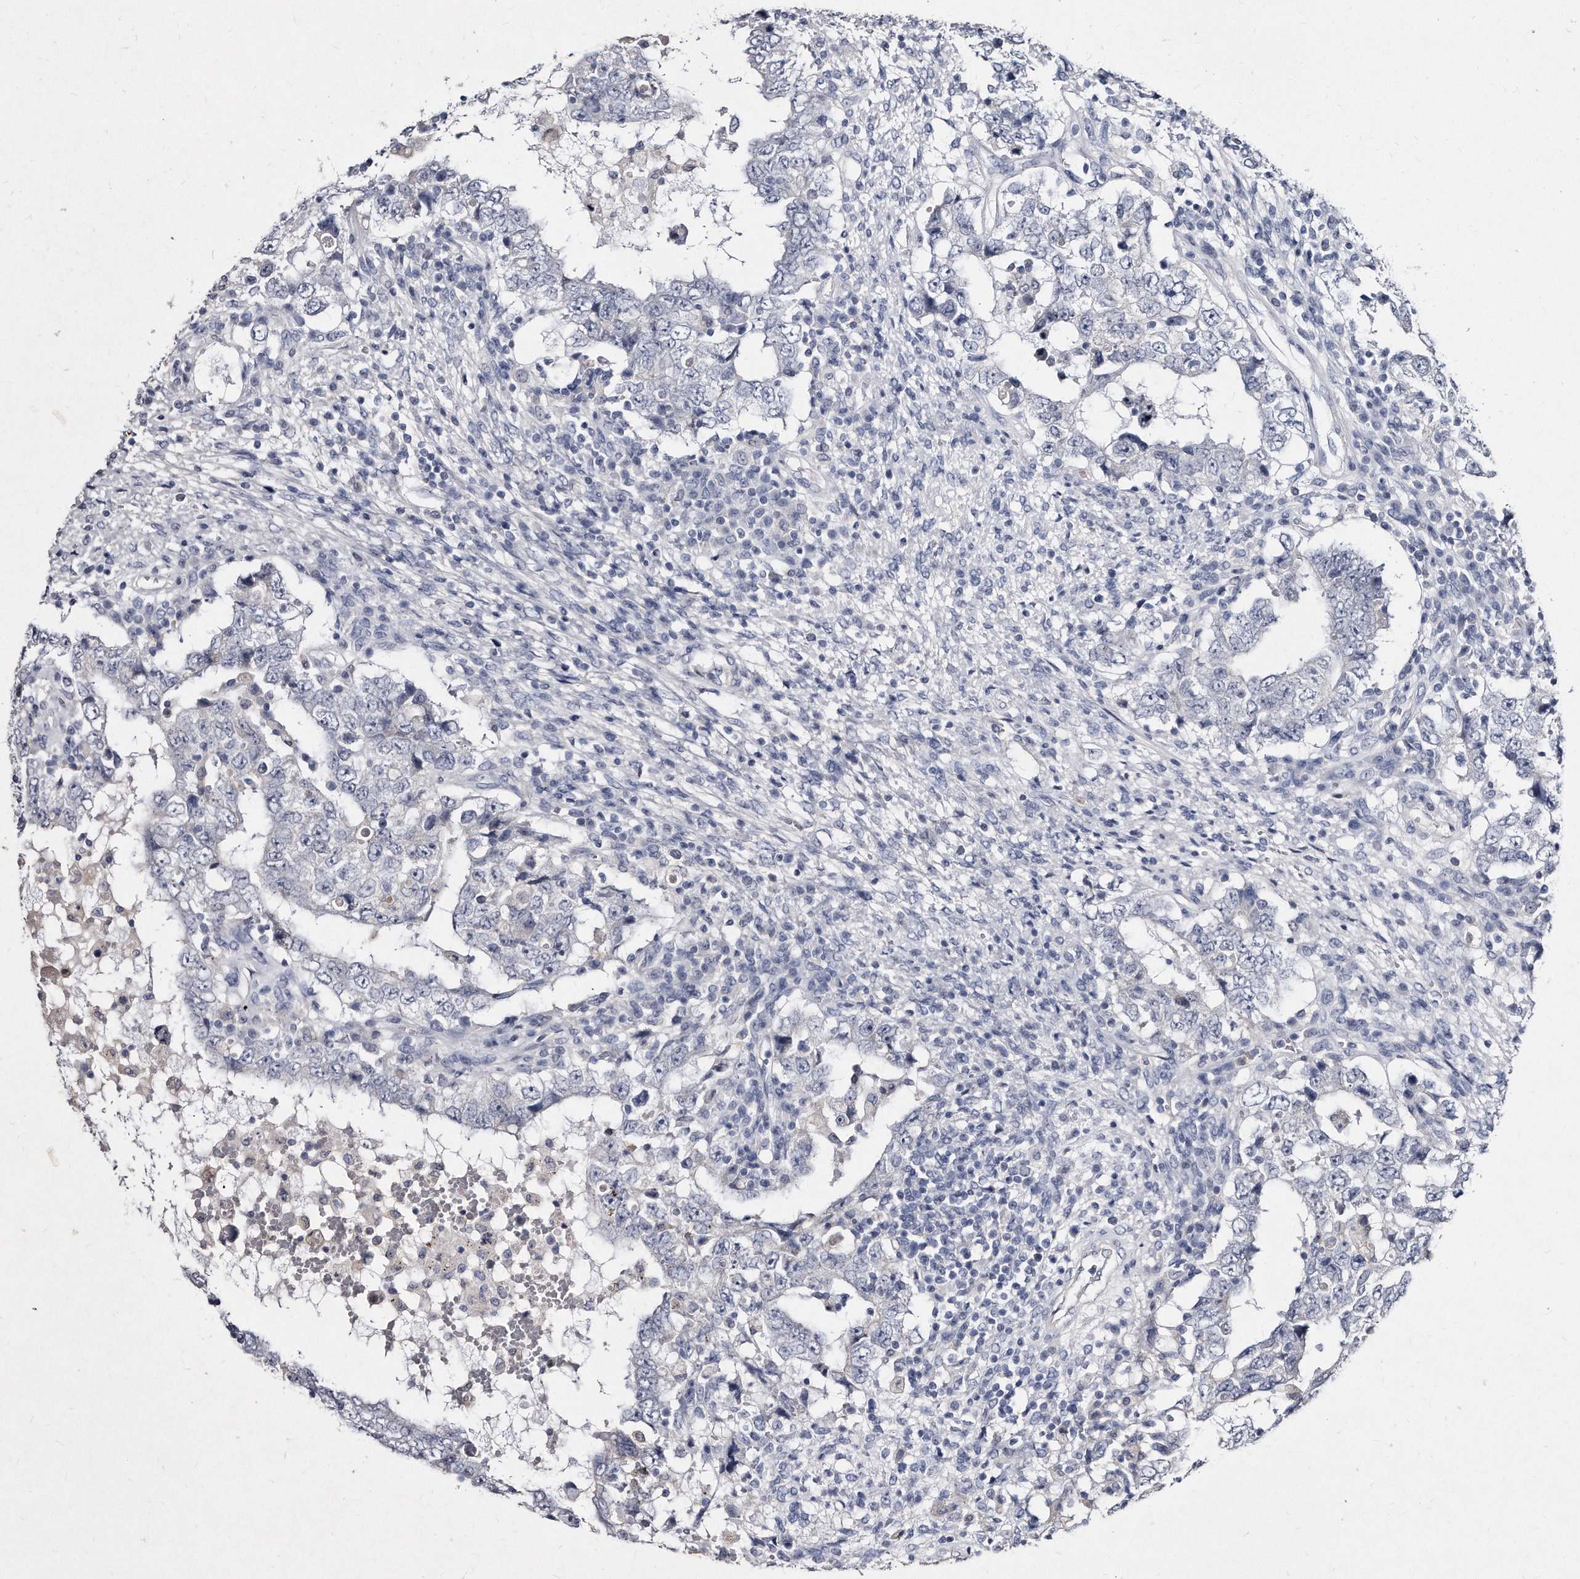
{"staining": {"intensity": "negative", "quantity": "none", "location": "none"}, "tissue": "testis cancer", "cell_type": "Tumor cells", "image_type": "cancer", "snomed": [{"axis": "morphology", "description": "Carcinoma, Embryonal, NOS"}, {"axis": "topography", "description": "Testis"}], "caption": "Immunohistochemical staining of embryonal carcinoma (testis) displays no significant staining in tumor cells.", "gene": "KLHDC3", "patient": {"sex": "male", "age": 26}}